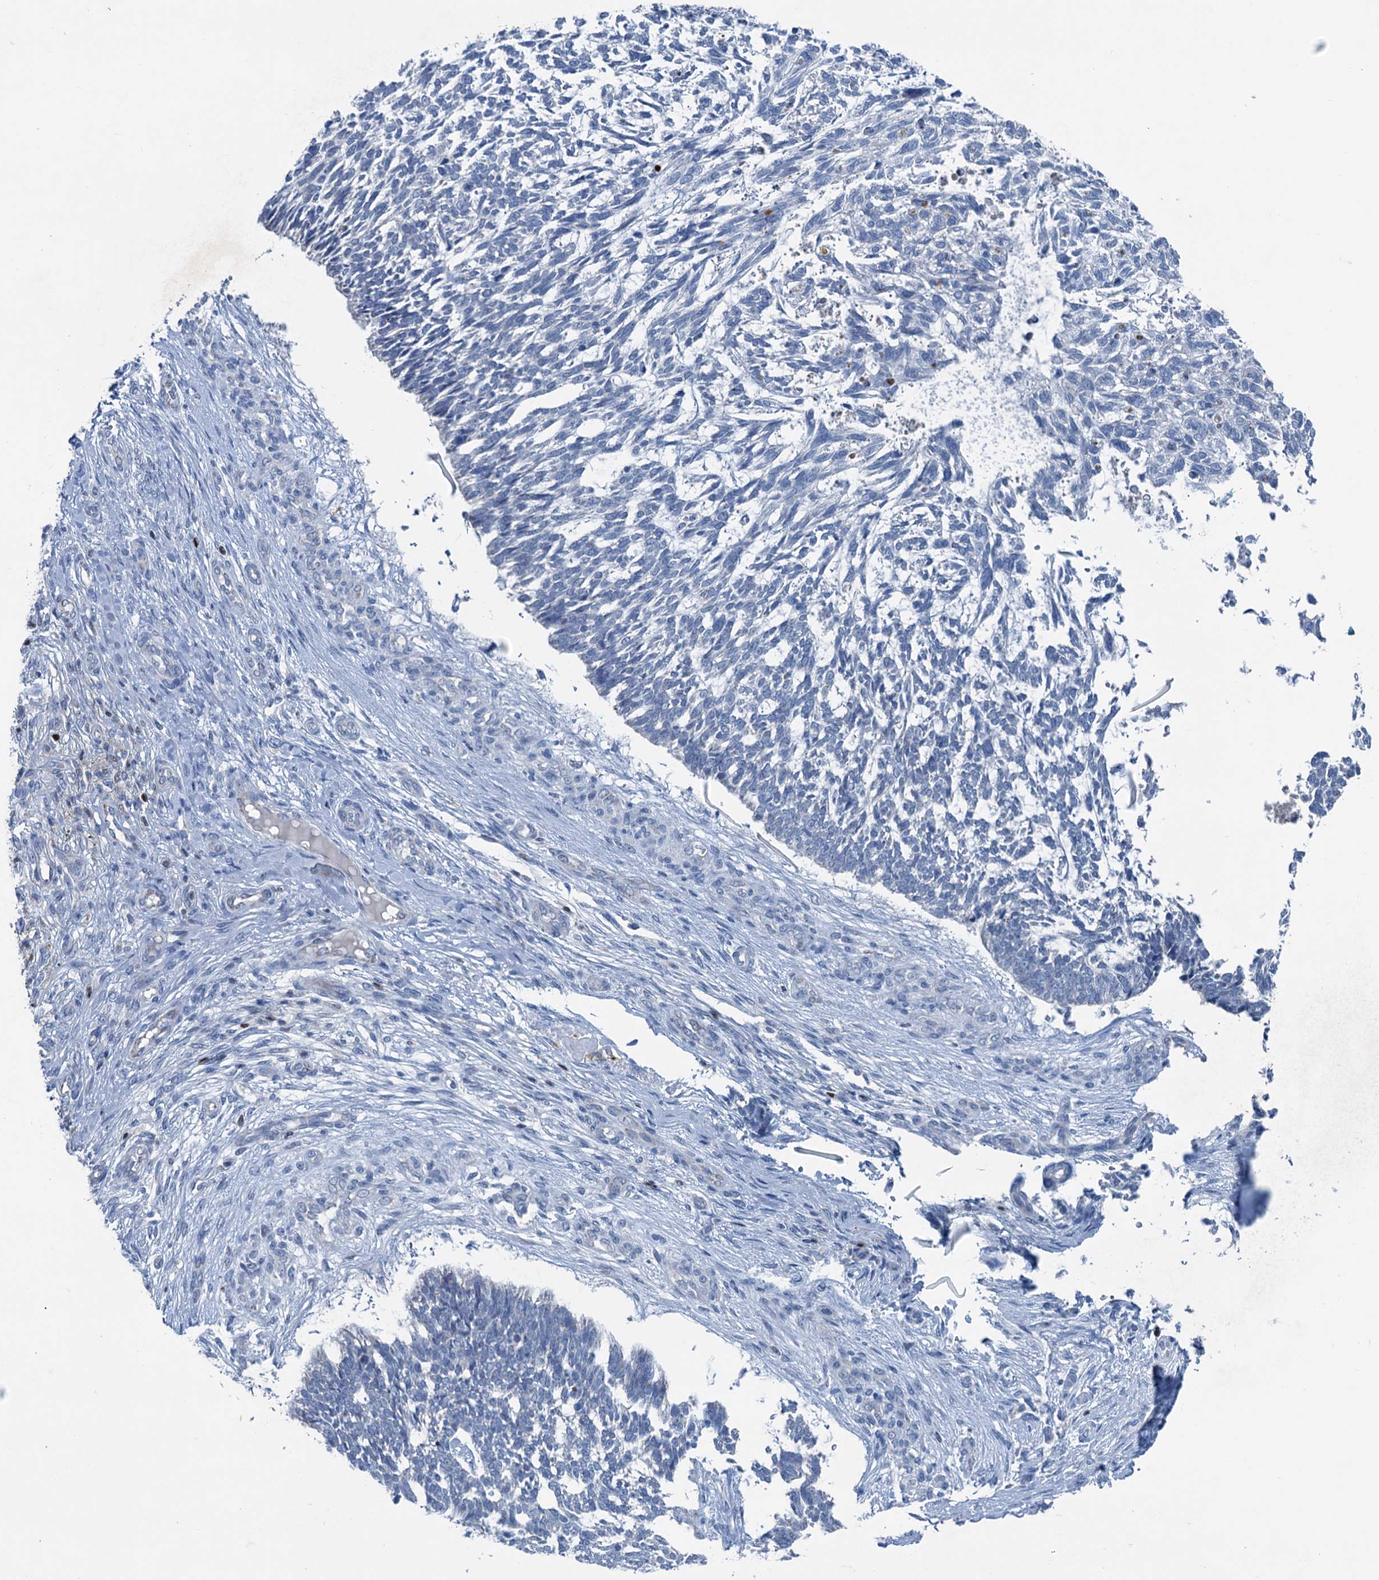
{"staining": {"intensity": "negative", "quantity": "none", "location": "none"}, "tissue": "skin cancer", "cell_type": "Tumor cells", "image_type": "cancer", "snomed": [{"axis": "morphology", "description": "Basal cell carcinoma"}, {"axis": "topography", "description": "Skin"}], "caption": "This is an immunohistochemistry image of human skin cancer (basal cell carcinoma). There is no staining in tumor cells.", "gene": "ELP4", "patient": {"sex": "male", "age": 88}}